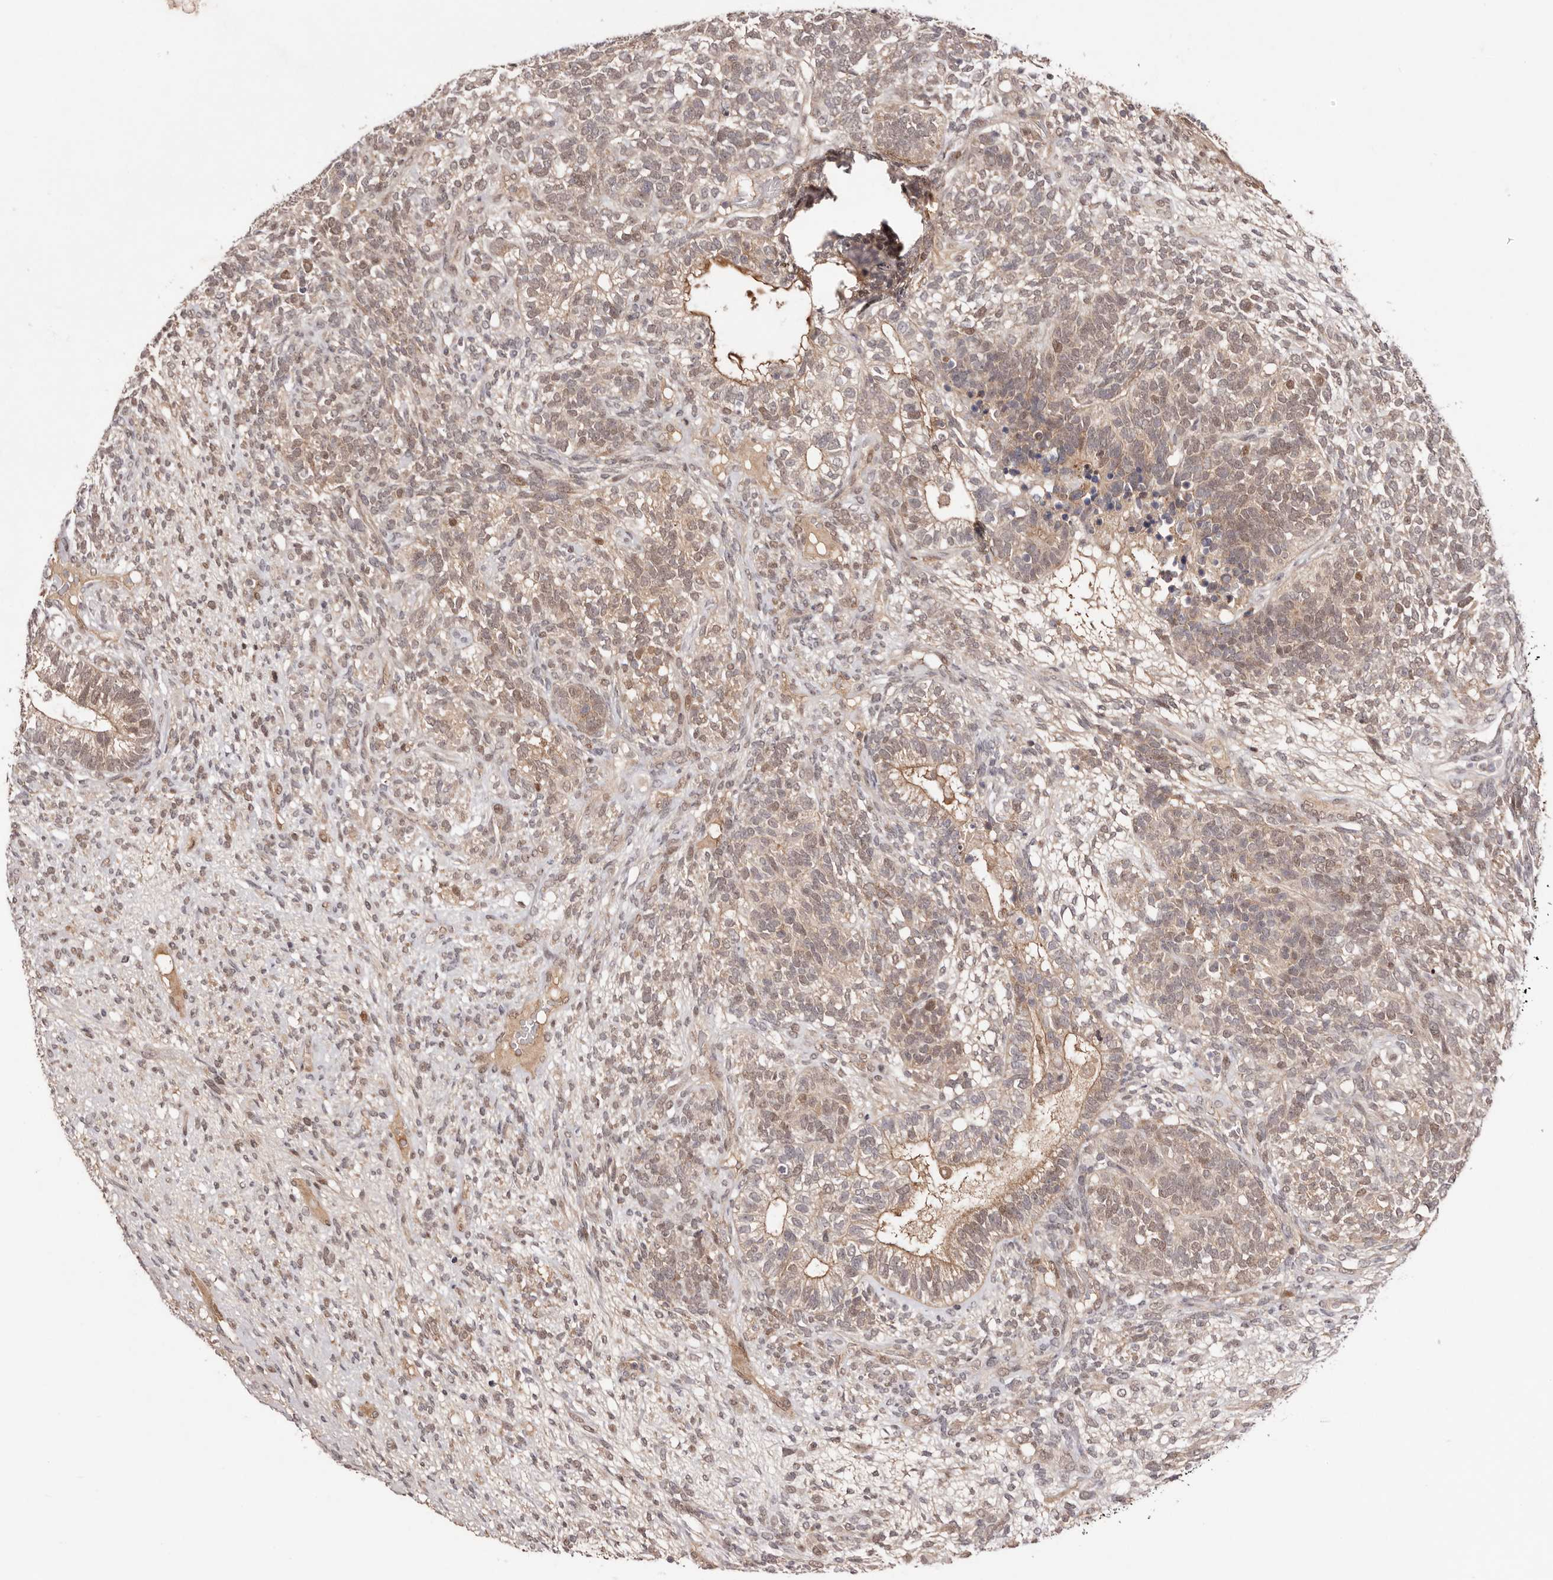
{"staining": {"intensity": "weak", "quantity": ">75%", "location": "cytoplasmic/membranous,nuclear"}, "tissue": "testis cancer", "cell_type": "Tumor cells", "image_type": "cancer", "snomed": [{"axis": "morphology", "description": "Seminoma, NOS"}, {"axis": "morphology", "description": "Carcinoma, Embryonal, NOS"}, {"axis": "topography", "description": "Testis"}], "caption": "Immunohistochemistry (DAB) staining of human testis cancer shows weak cytoplasmic/membranous and nuclear protein expression in approximately >75% of tumor cells.", "gene": "EGR3", "patient": {"sex": "male", "age": 28}}